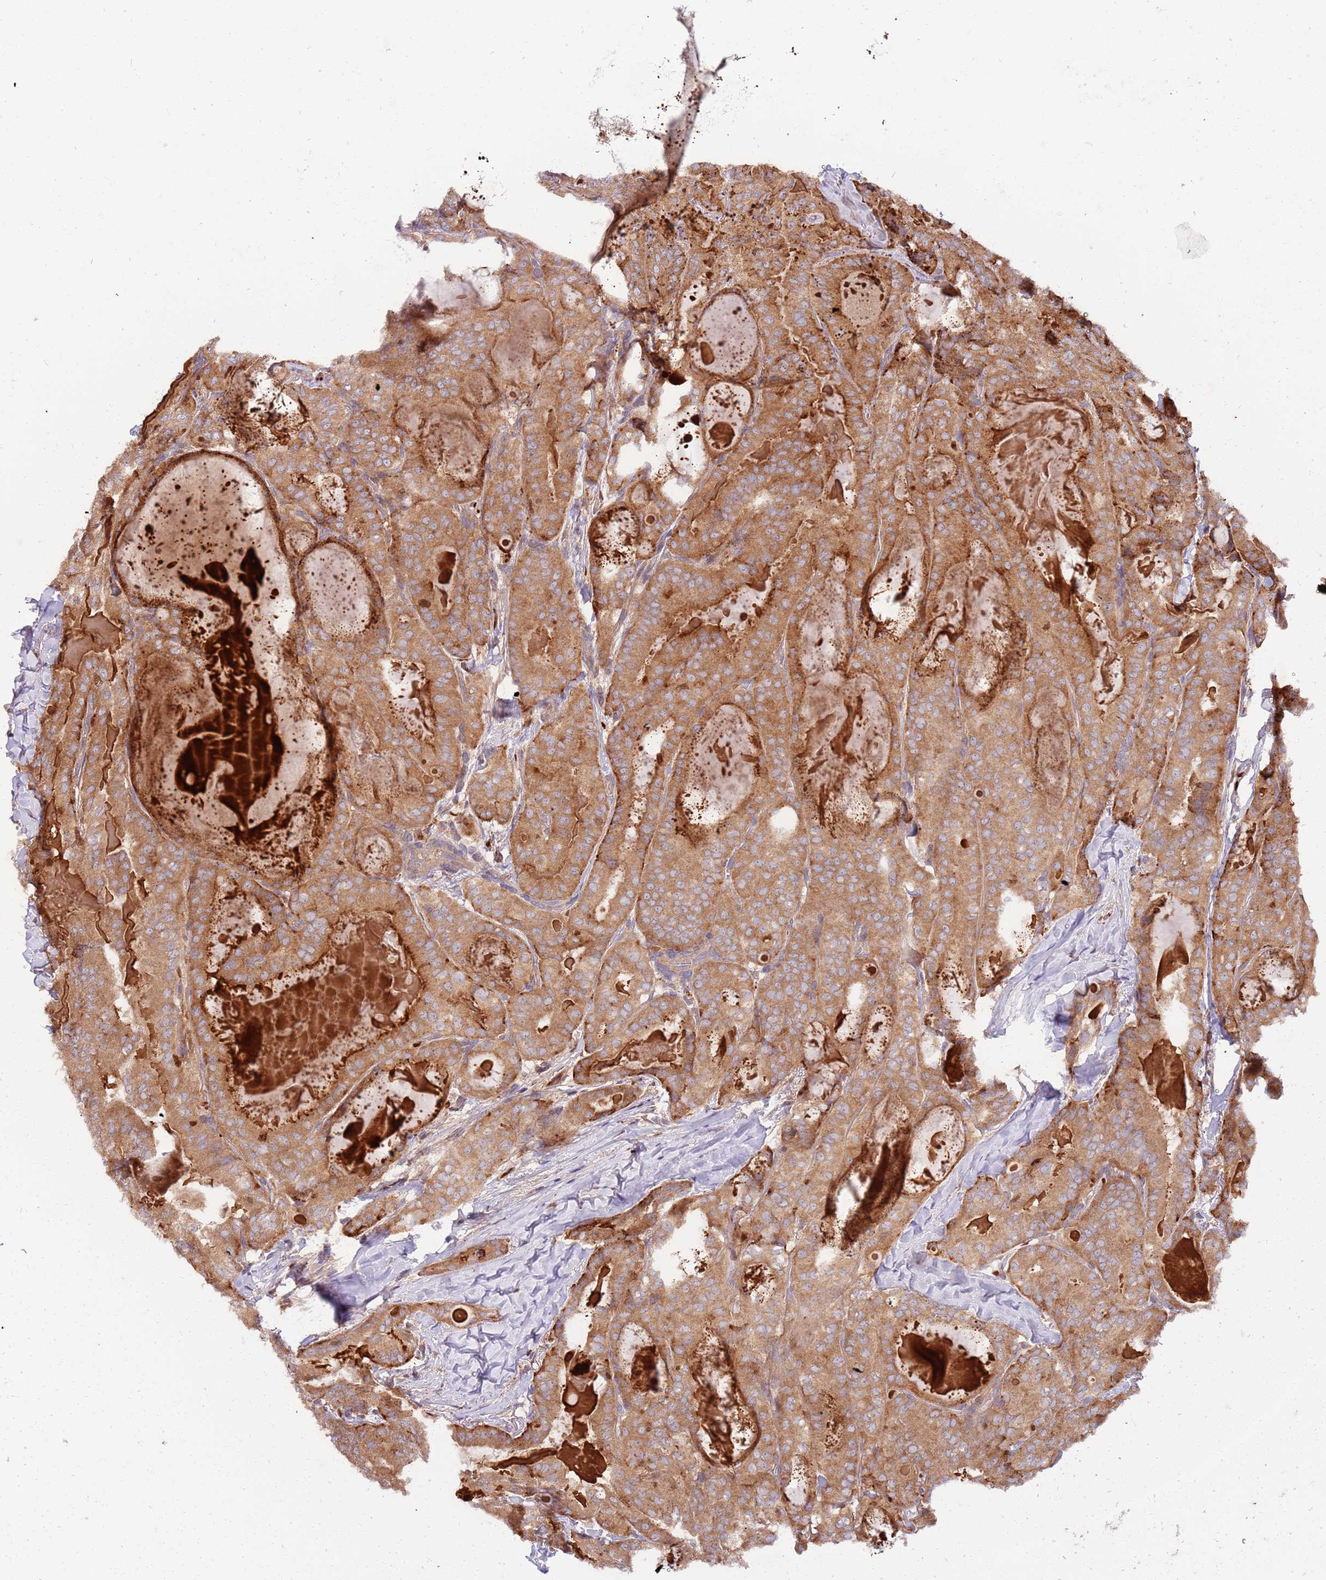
{"staining": {"intensity": "moderate", "quantity": ">75%", "location": "cytoplasmic/membranous"}, "tissue": "thyroid cancer", "cell_type": "Tumor cells", "image_type": "cancer", "snomed": [{"axis": "morphology", "description": "Papillary adenocarcinoma, NOS"}, {"axis": "topography", "description": "Thyroid gland"}], "caption": "Tumor cells reveal moderate cytoplasmic/membranous expression in about >75% of cells in thyroid papillary adenocarcinoma.", "gene": "OSBP", "patient": {"sex": "female", "age": 68}}